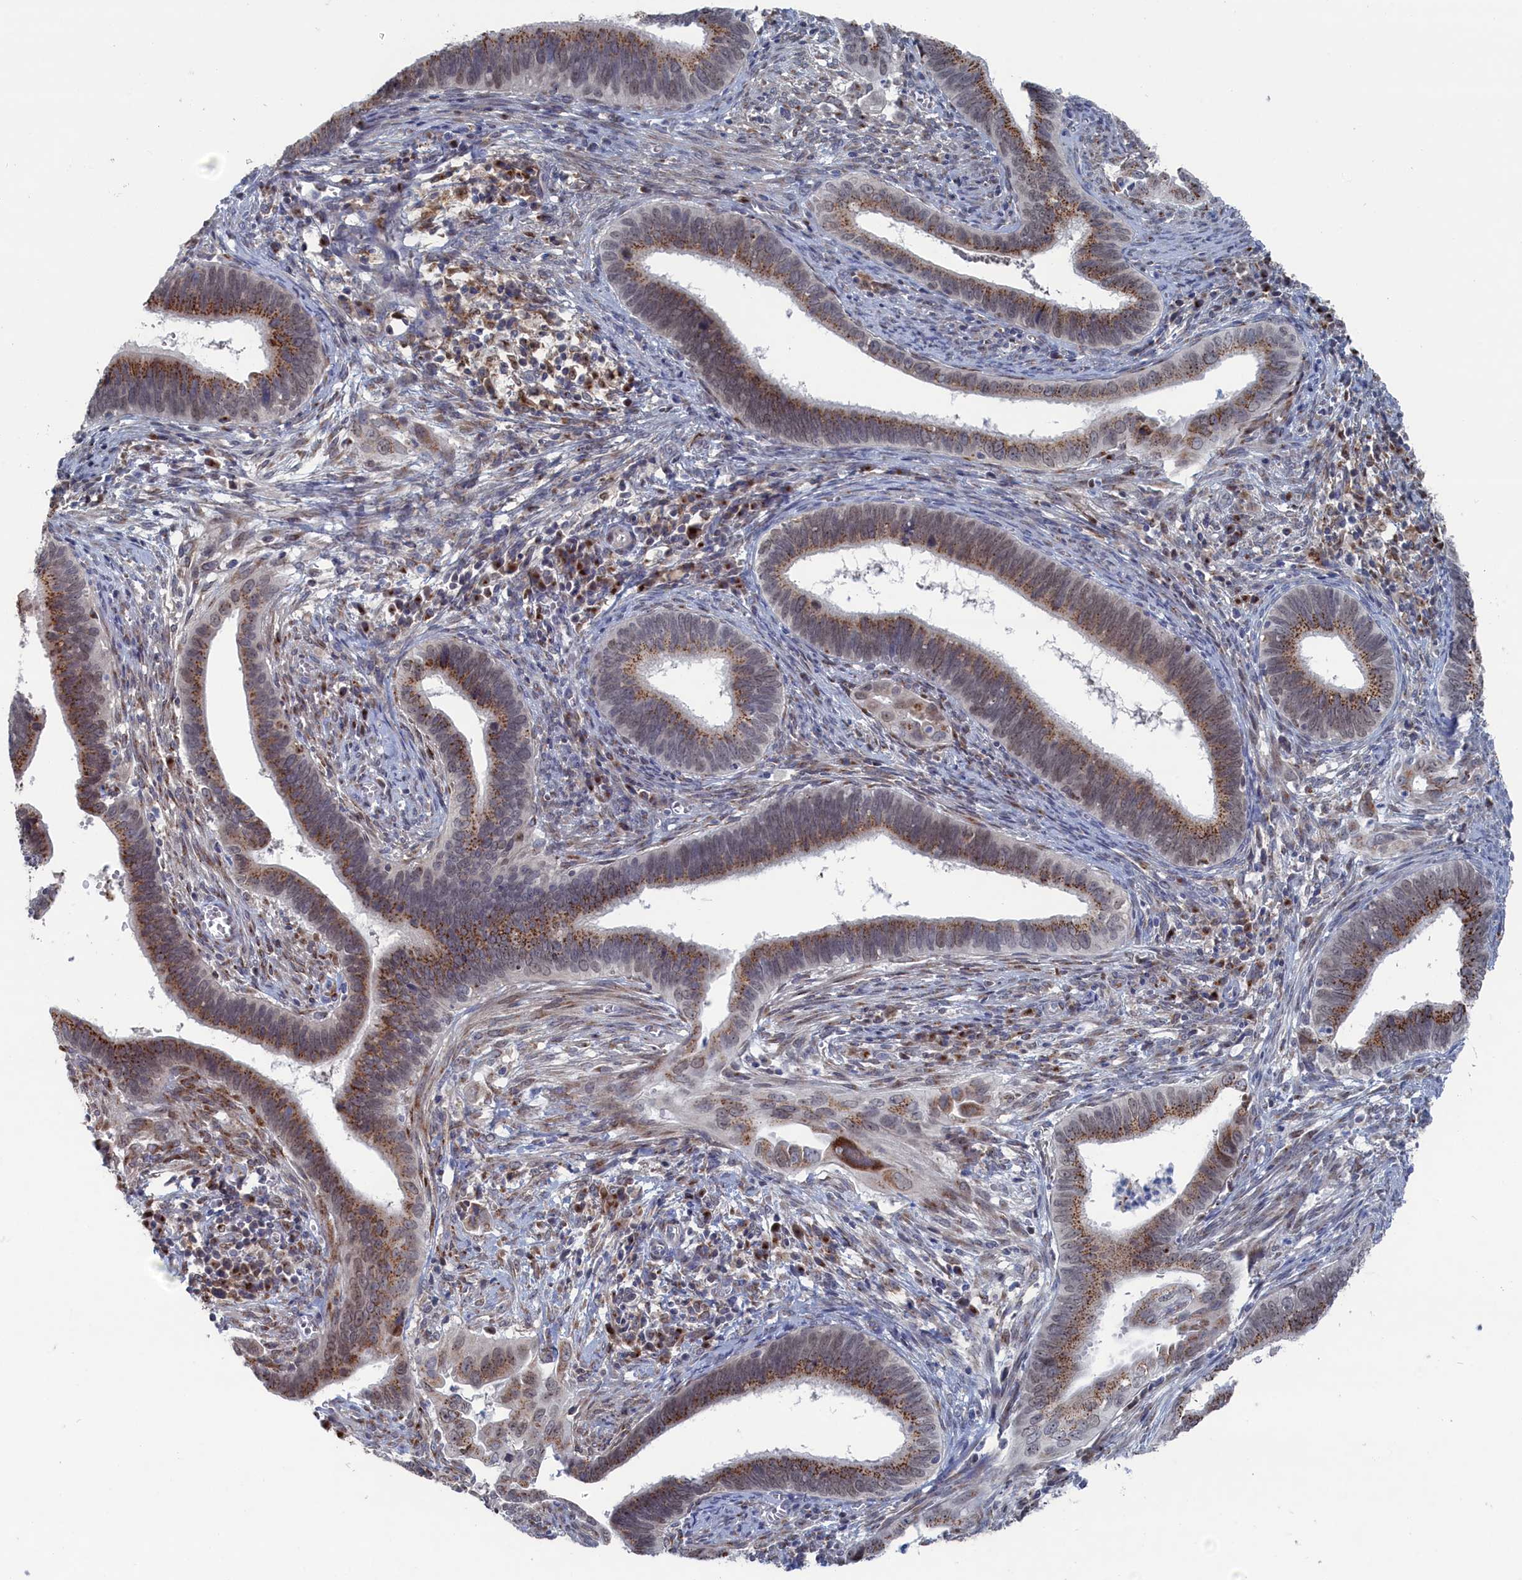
{"staining": {"intensity": "moderate", "quantity": ">75%", "location": "cytoplasmic/membranous"}, "tissue": "cervical cancer", "cell_type": "Tumor cells", "image_type": "cancer", "snomed": [{"axis": "morphology", "description": "Adenocarcinoma, NOS"}, {"axis": "topography", "description": "Cervix"}], "caption": "Immunohistochemistry image of cervical cancer (adenocarcinoma) stained for a protein (brown), which exhibits medium levels of moderate cytoplasmic/membranous staining in about >75% of tumor cells.", "gene": "IRX1", "patient": {"sex": "female", "age": 42}}